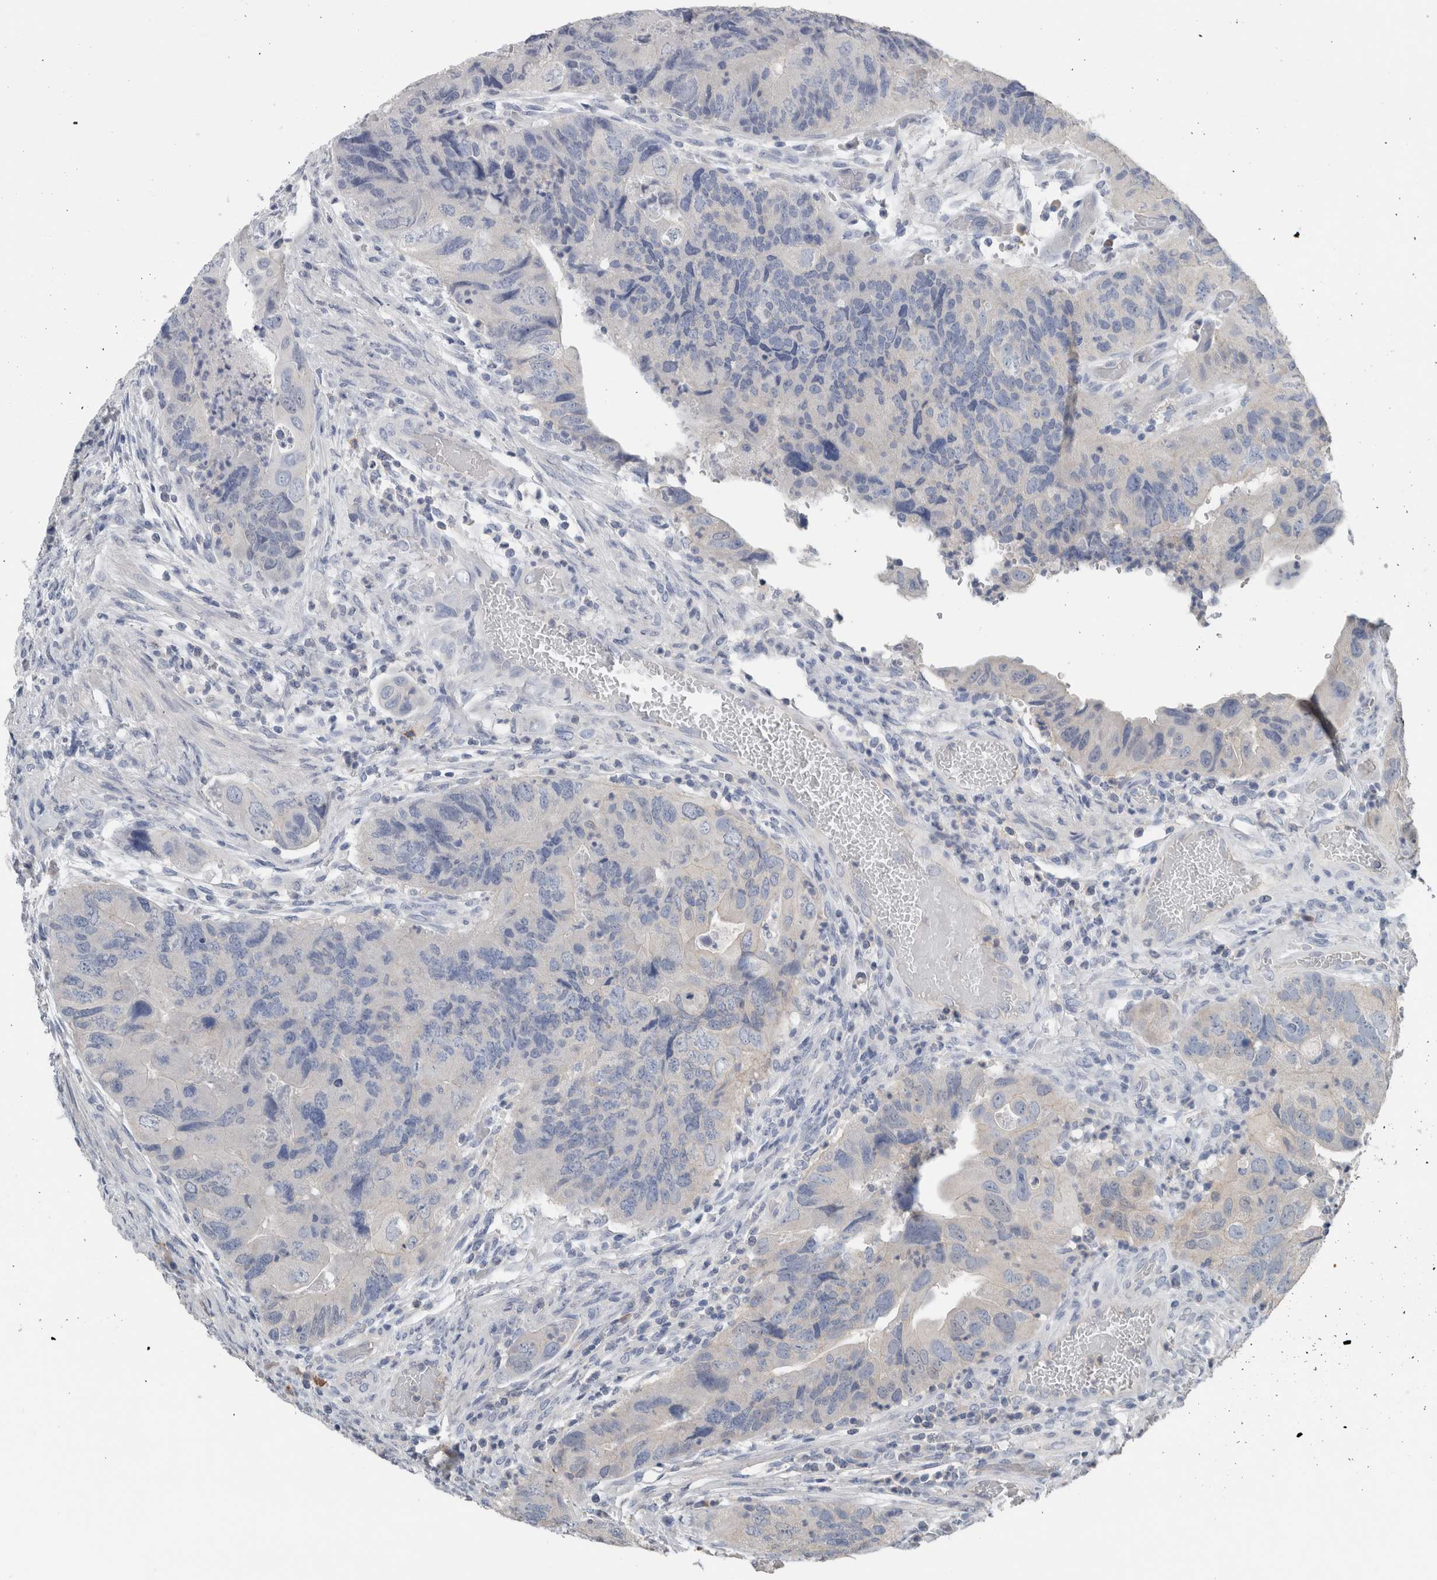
{"staining": {"intensity": "negative", "quantity": "none", "location": "none"}, "tissue": "colorectal cancer", "cell_type": "Tumor cells", "image_type": "cancer", "snomed": [{"axis": "morphology", "description": "Adenocarcinoma, NOS"}, {"axis": "topography", "description": "Rectum"}], "caption": "Immunohistochemical staining of human colorectal cancer demonstrates no significant staining in tumor cells.", "gene": "CRNN", "patient": {"sex": "male", "age": 63}}